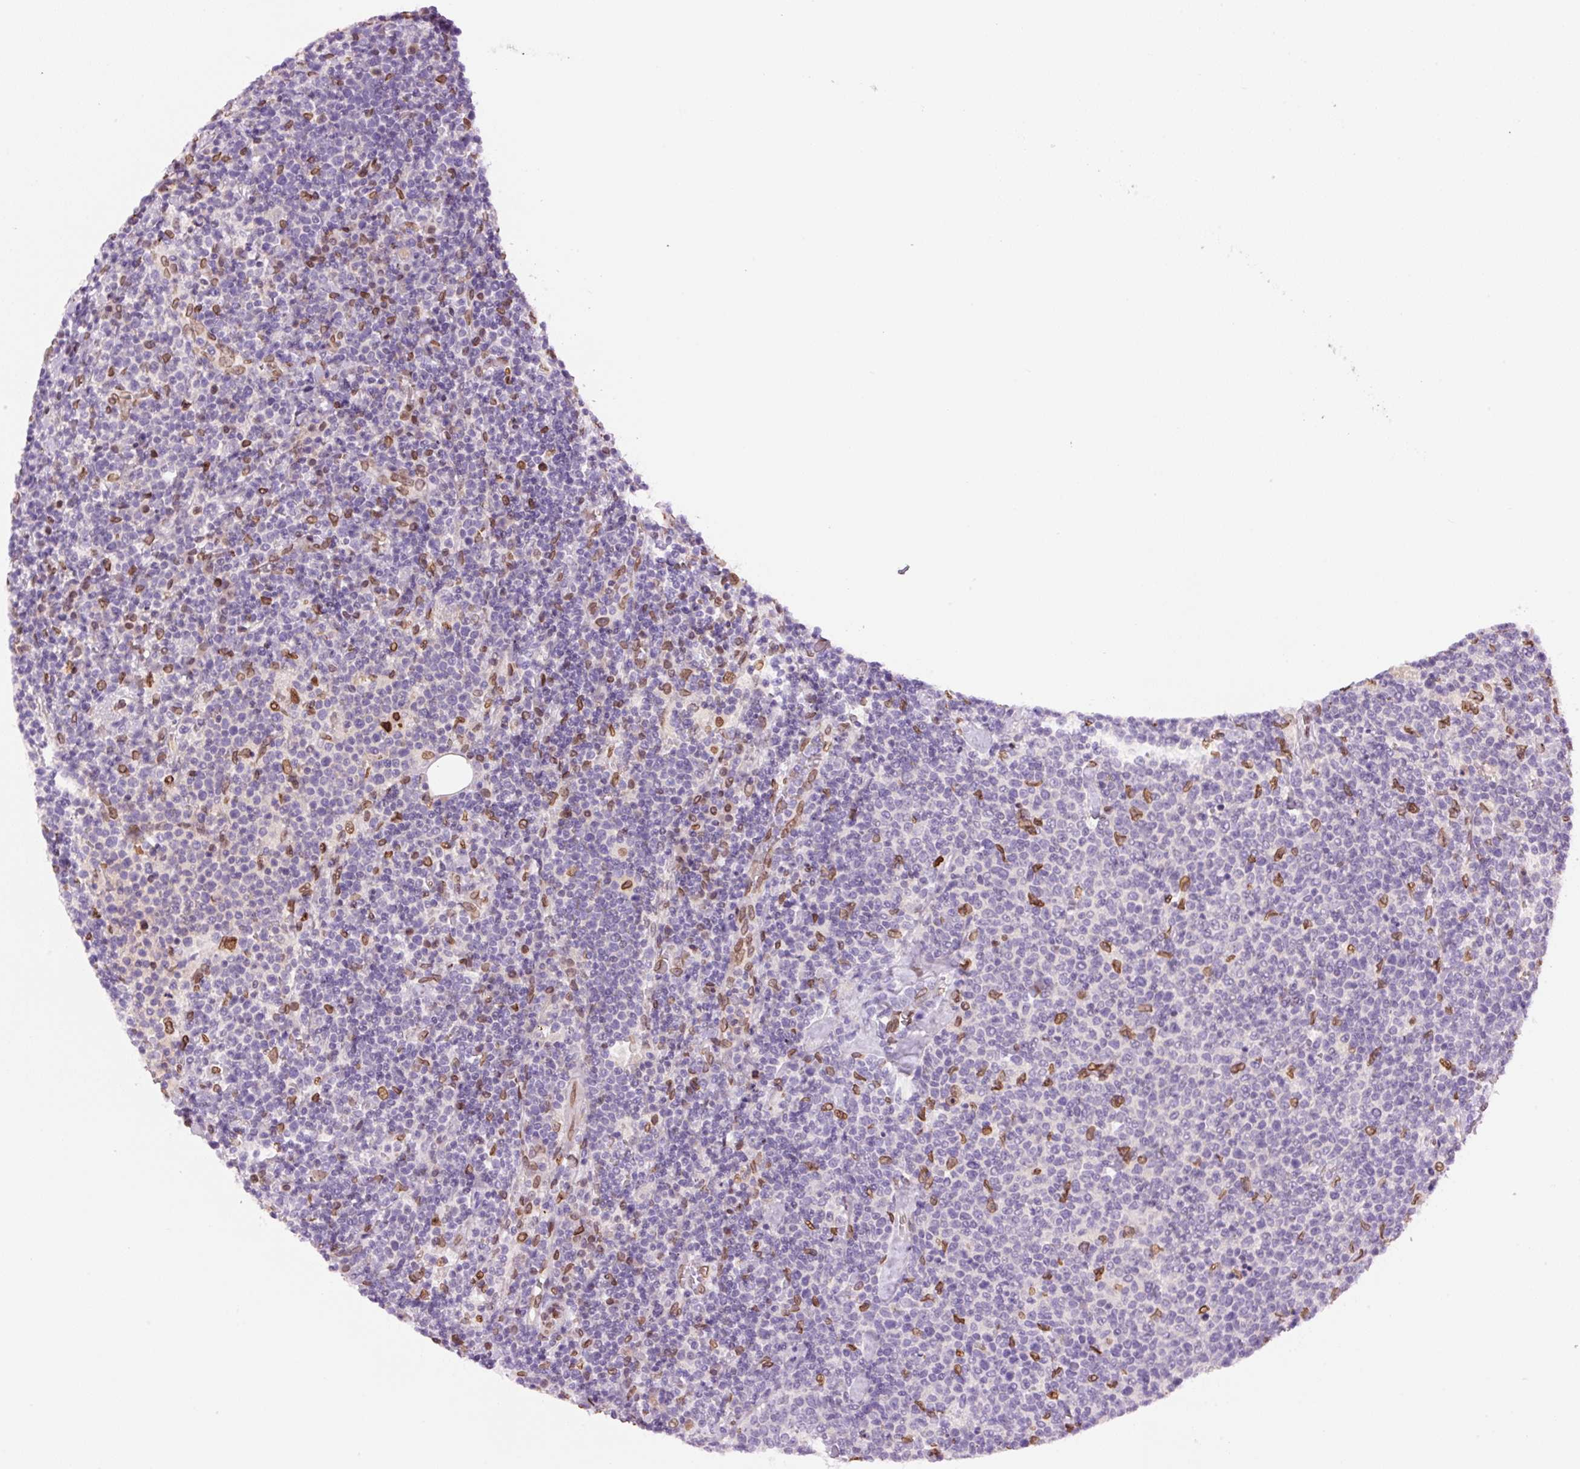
{"staining": {"intensity": "negative", "quantity": "none", "location": "none"}, "tissue": "lymphoma", "cell_type": "Tumor cells", "image_type": "cancer", "snomed": [{"axis": "morphology", "description": "Malignant lymphoma, non-Hodgkin's type, High grade"}, {"axis": "topography", "description": "Lymph node"}], "caption": "There is no significant expression in tumor cells of lymphoma.", "gene": "ZNF224", "patient": {"sex": "male", "age": 61}}